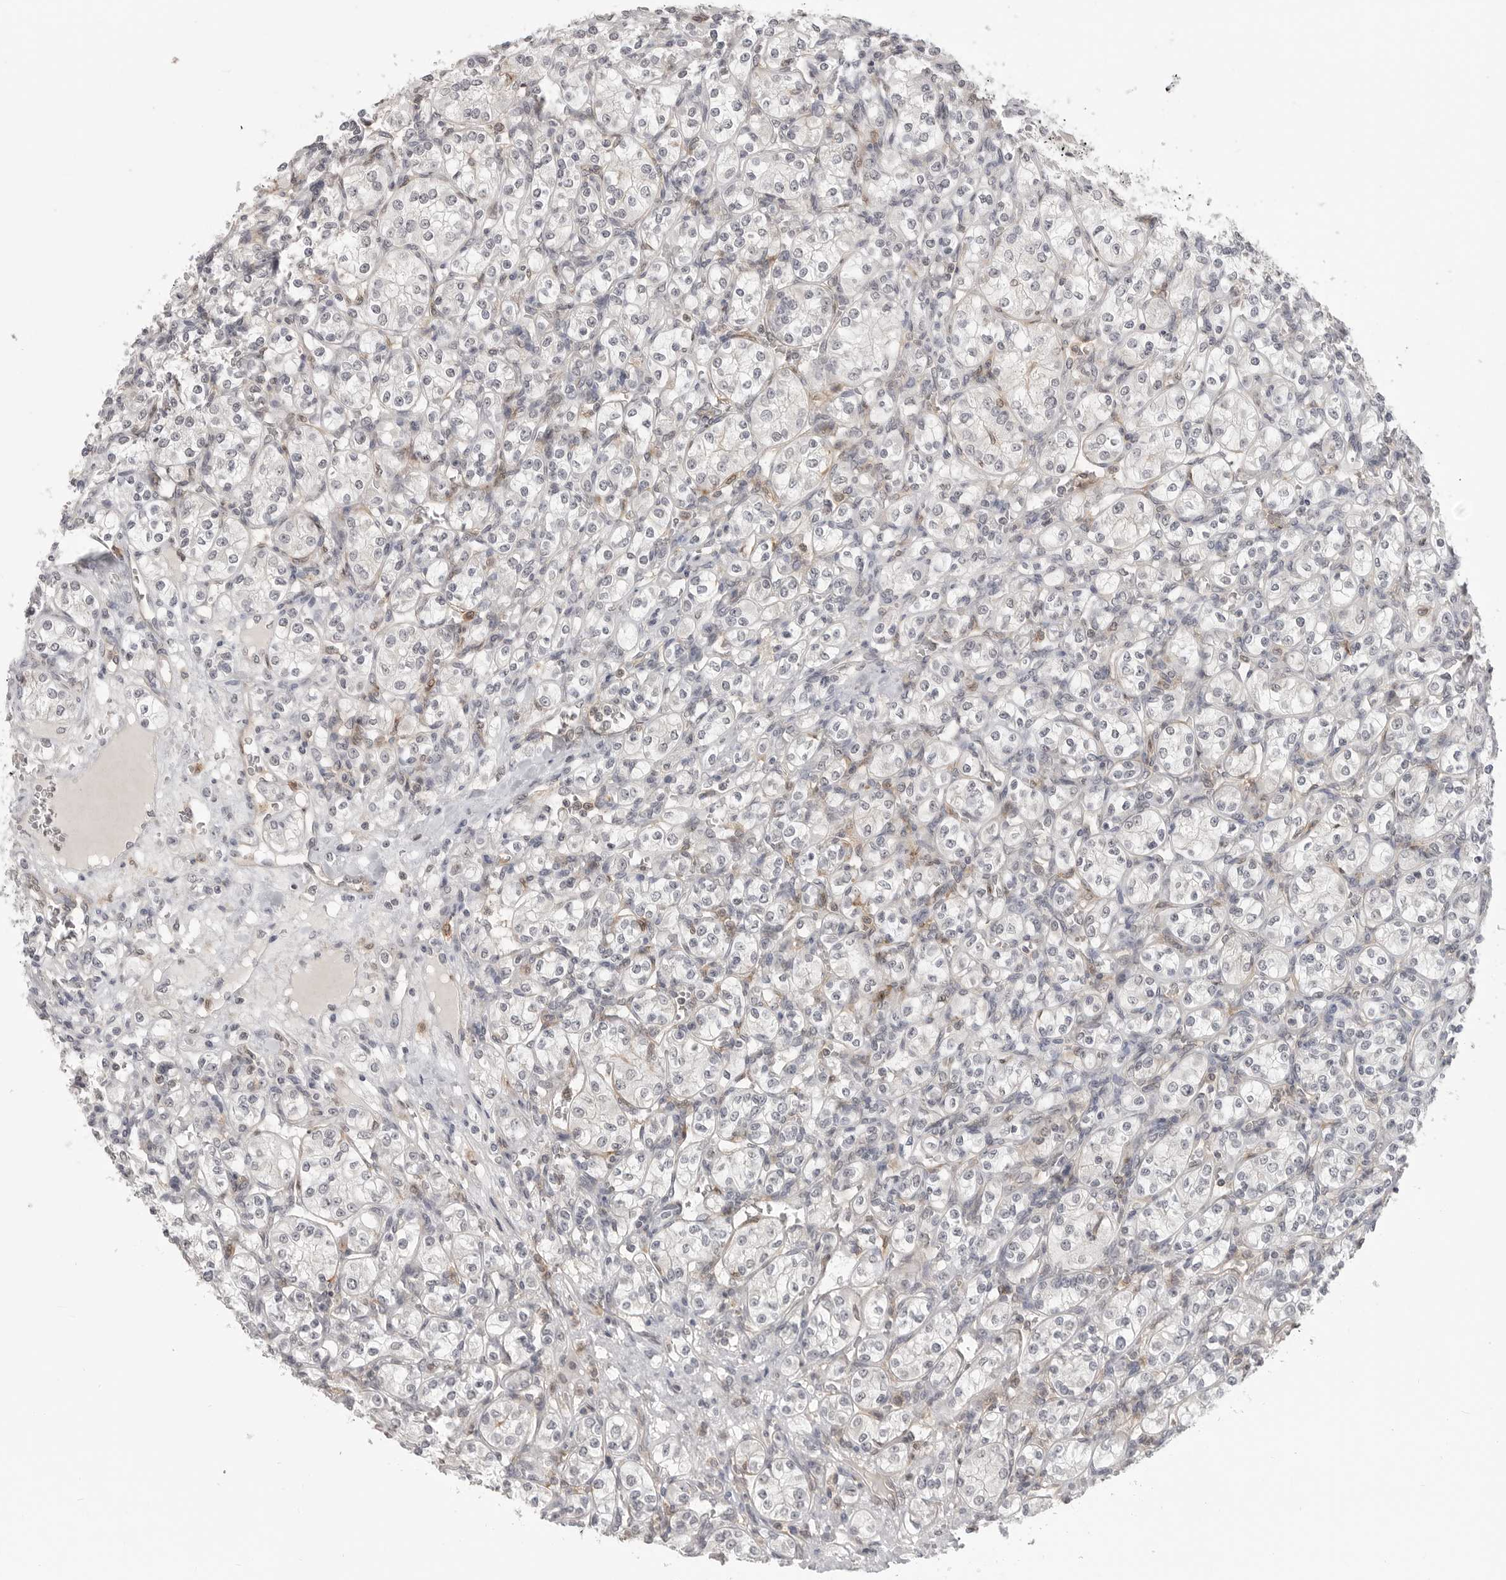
{"staining": {"intensity": "negative", "quantity": "none", "location": "none"}, "tissue": "renal cancer", "cell_type": "Tumor cells", "image_type": "cancer", "snomed": [{"axis": "morphology", "description": "Adenocarcinoma, NOS"}, {"axis": "topography", "description": "Kidney"}], "caption": "This is an immunohistochemistry image of human renal adenocarcinoma. There is no staining in tumor cells.", "gene": "IFNGR1", "patient": {"sex": "male", "age": 77}}